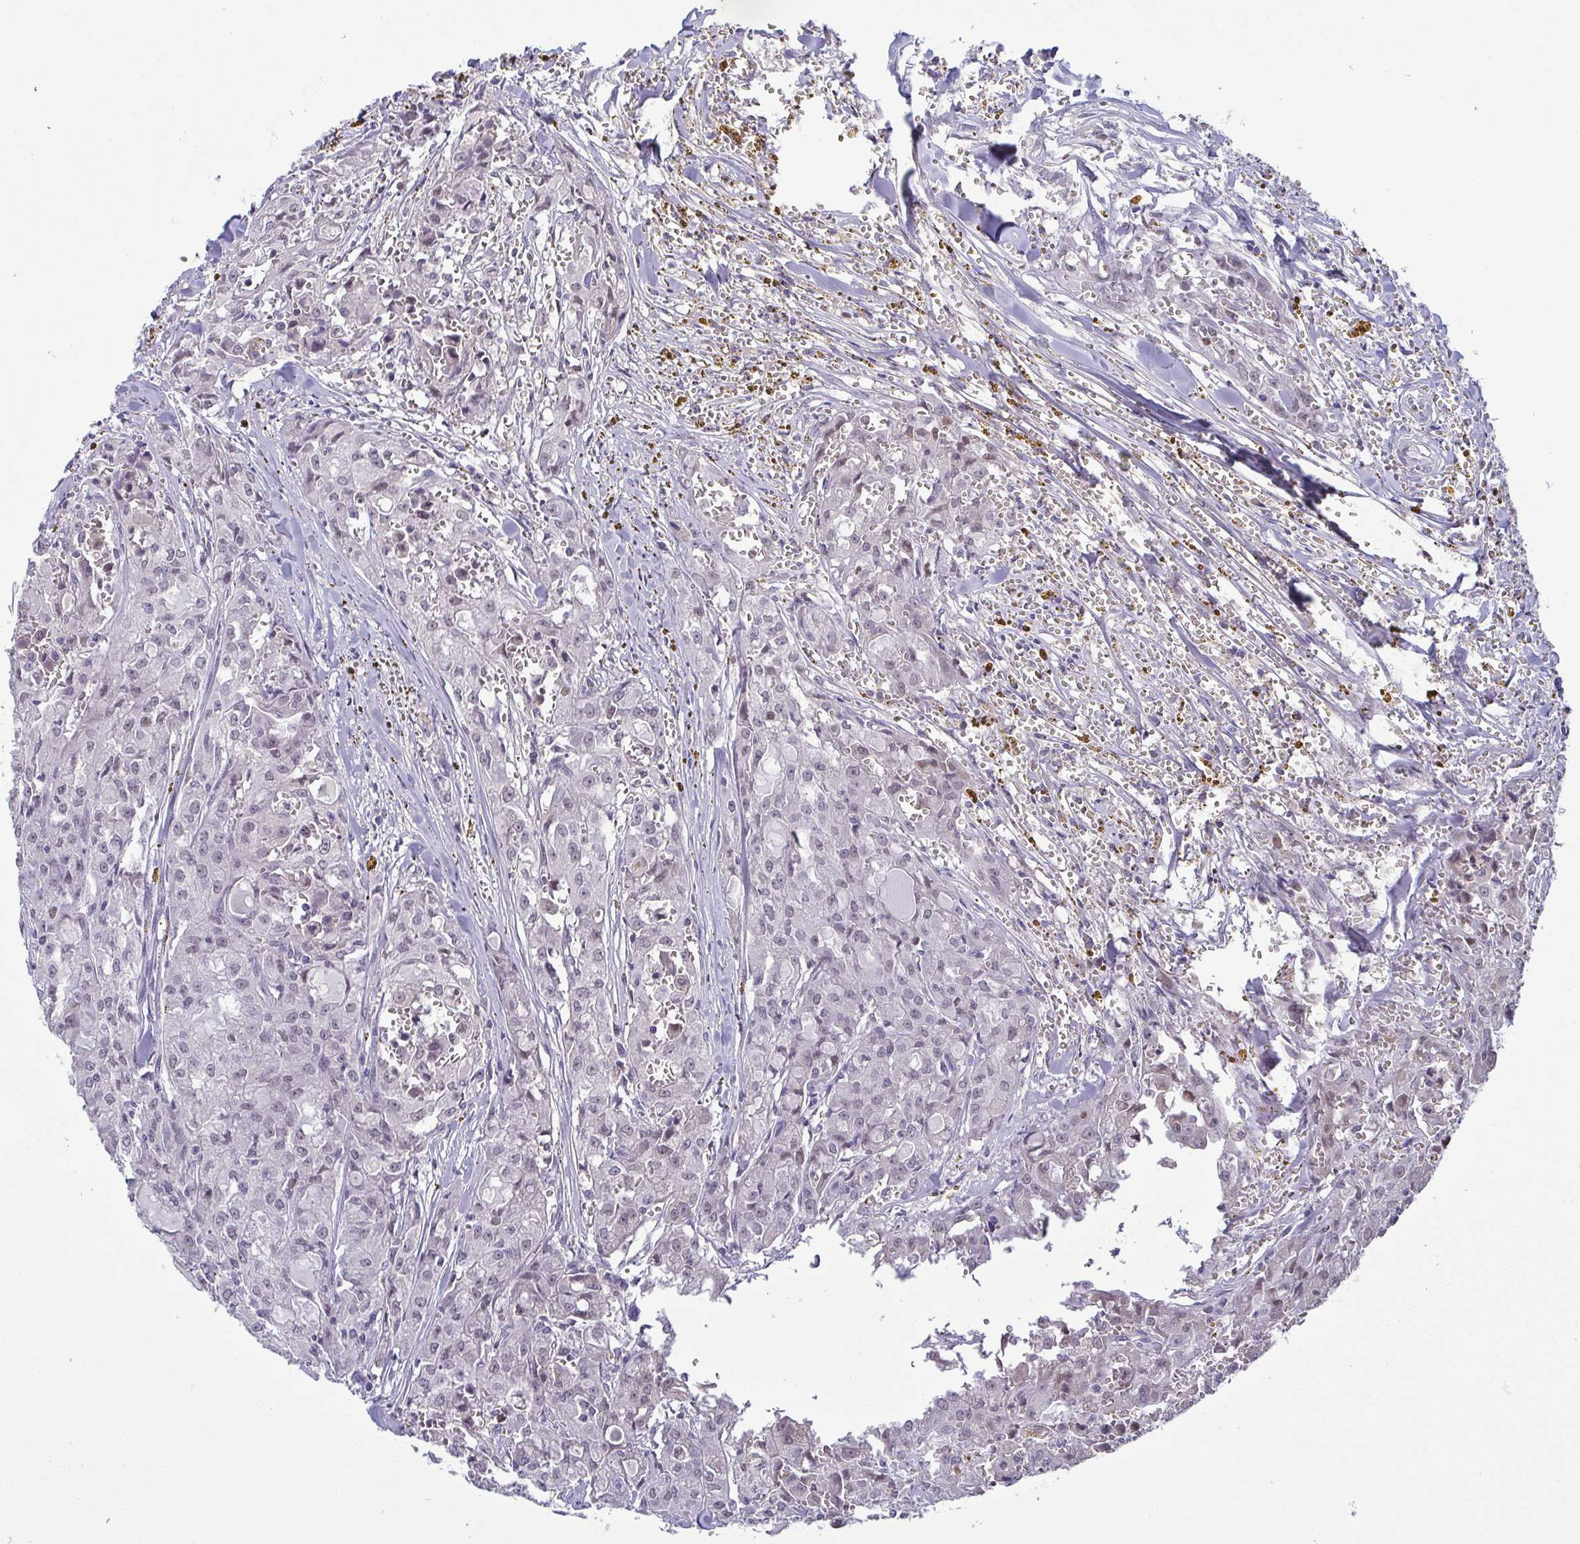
{"staining": {"intensity": "negative", "quantity": "none", "location": "none"}, "tissue": "head and neck cancer", "cell_type": "Tumor cells", "image_type": "cancer", "snomed": [{"axis": "morphology", "description": "Adenocarcinoma, NOS"}, {"axis": "topography", "description": "Head-Neck"}], "caption": "This is an IHC photomicrograph of human head and neck cancer. There is no expression in tumor cells.", "gene": "TIPIN", "patient": {"sex": "male", "age": 64}}